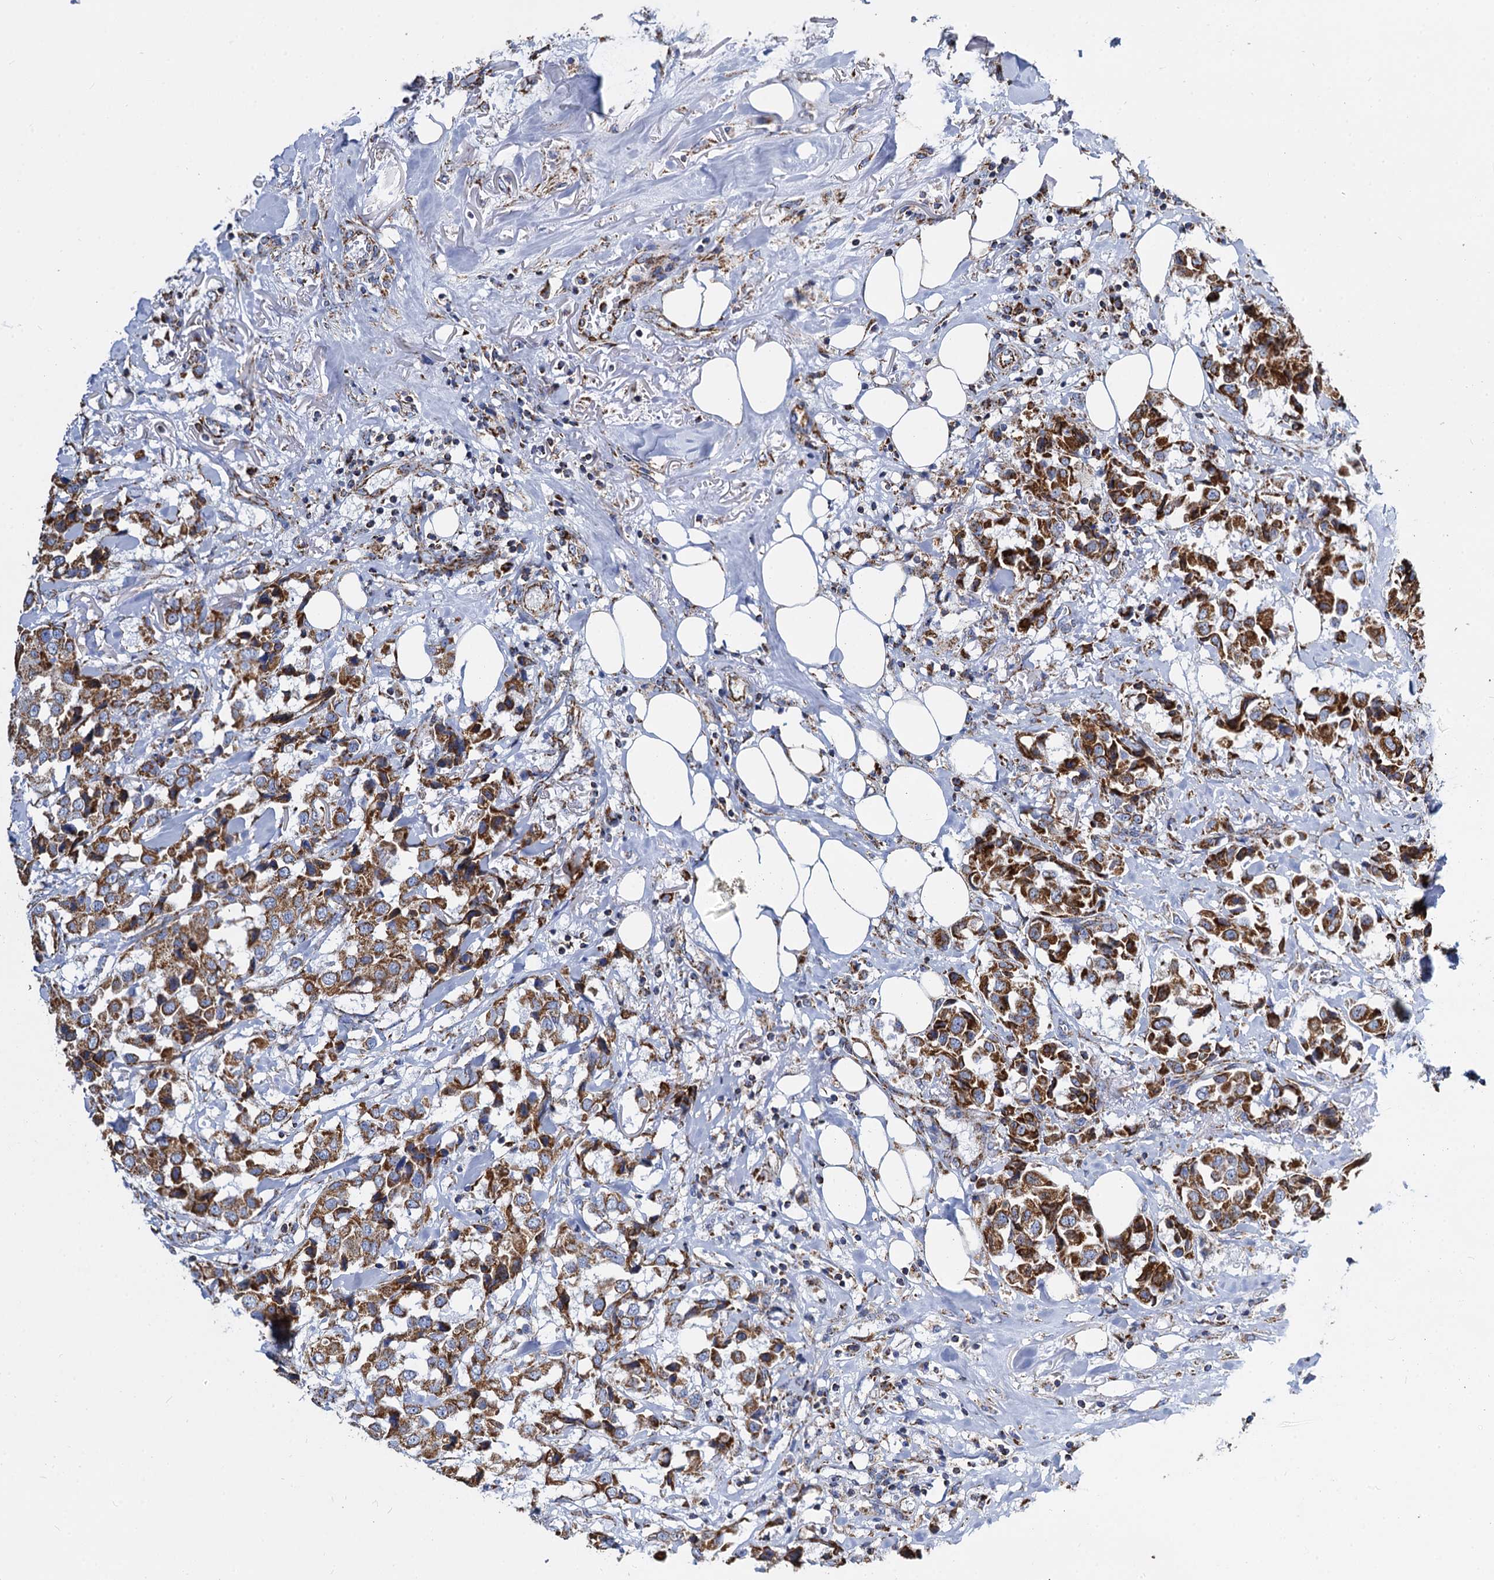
{"staining": {"intensity": "strong", "quantity": ">75%", "location": "cytoplasmic/membranous"}, "tissue": "breast cancer", "cell_type": "Tumor cells", "image_type": "cancer", "snomed": [{"axis": "morphology", "description": "Duct carcinoma"}, {"axis": "topography", "description": "Breast"}], "caption": "A high amount of strong cytoplasmic/membranous staining is present in about >75% of tumor cells in breast cancer (invasive ductal carcinoma) tissue.", "gene": "TIMM10", "patient": {"sex": "female", "age": 80}}